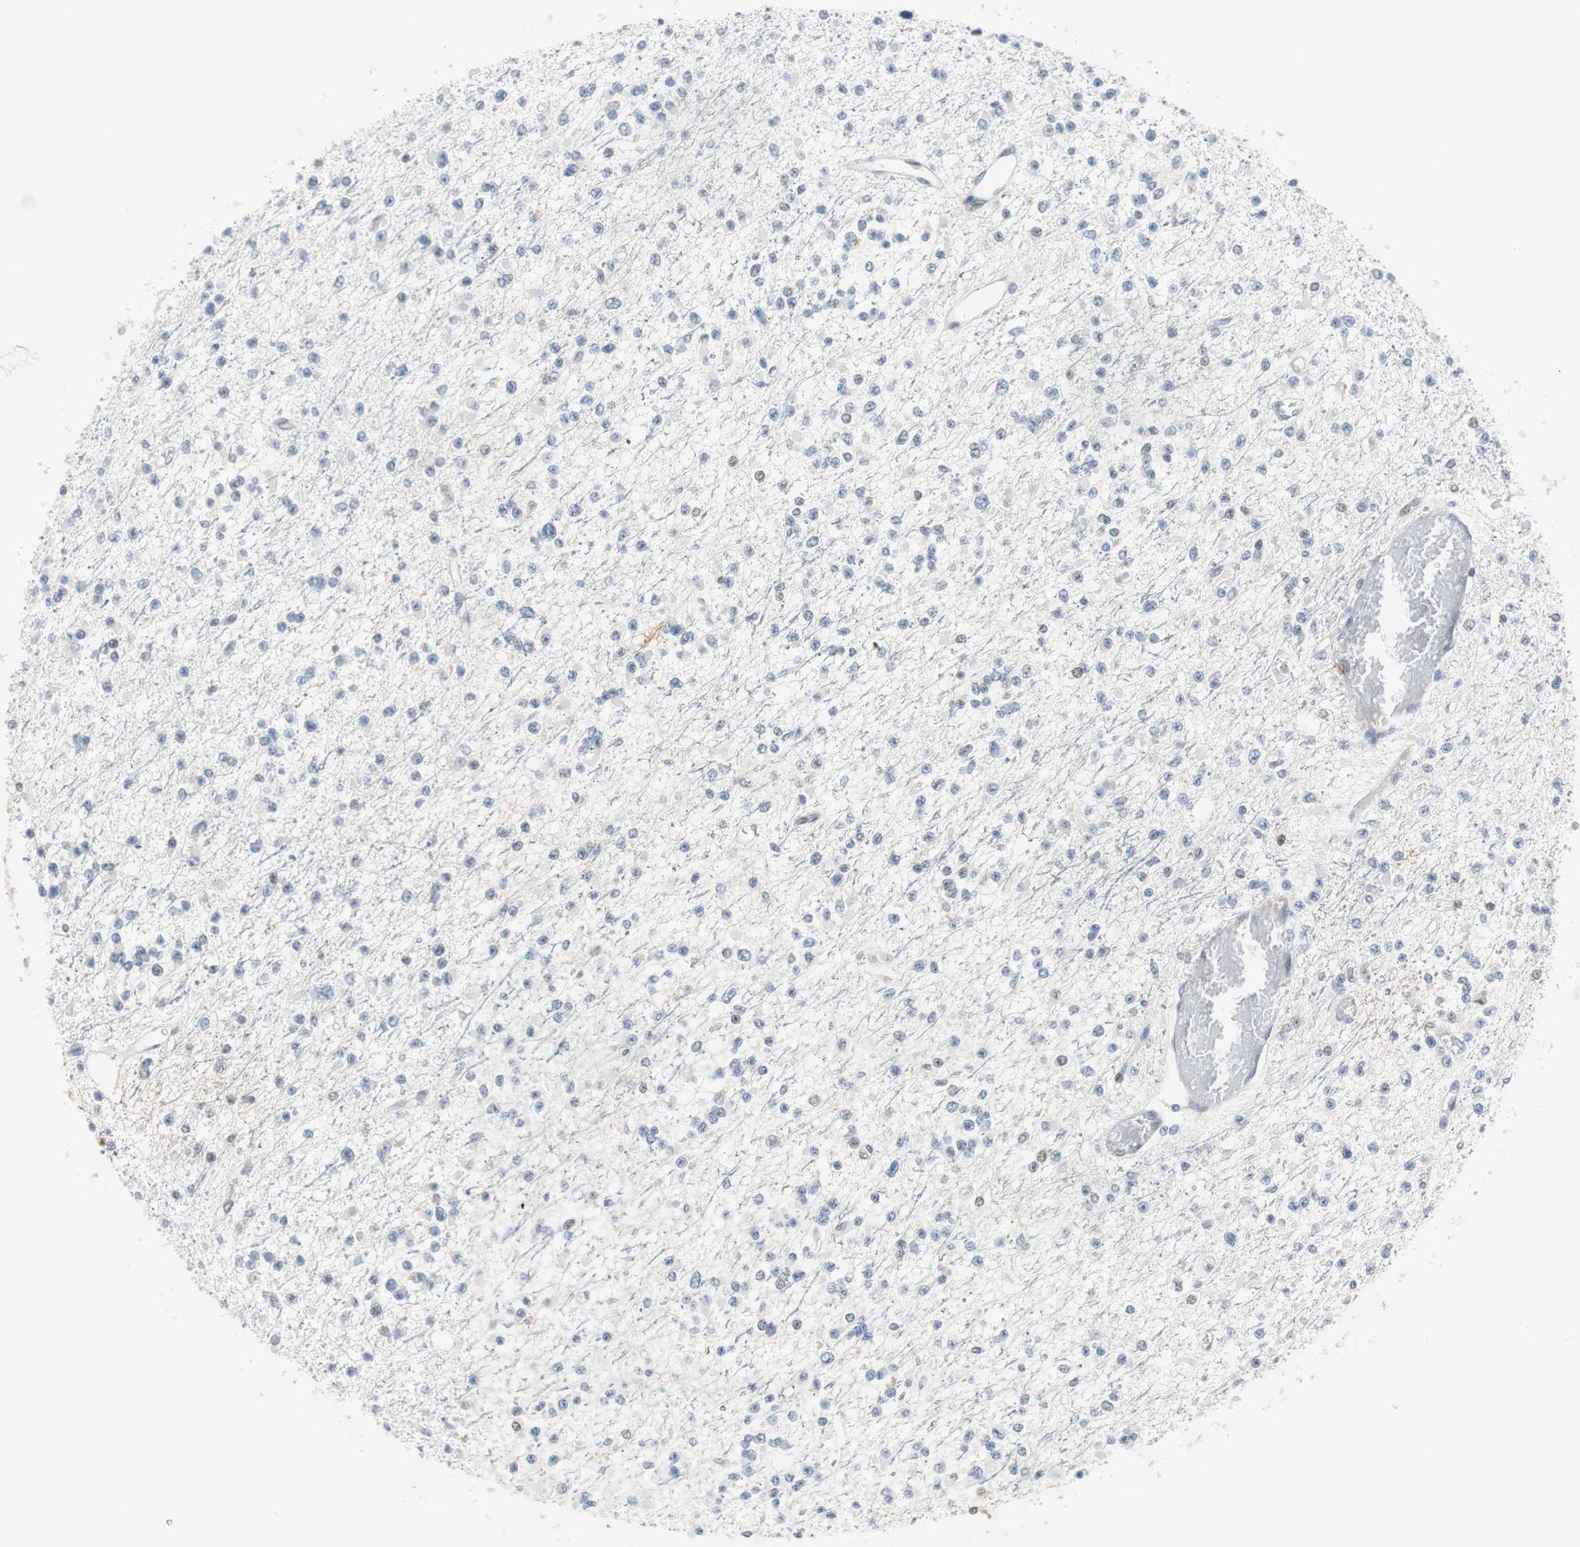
{"staining": {"intensity": "negative", "quantity": "none", "location": "none"}, "tissue": "glioma", "cell_type": "Tumor cells", "image_type": "cancer", "snomed": [{"axis": "morphology", "description": "Glioma, malignant, Low grade"}, {"axis": "topography", "description": "Brain"}], "caption": "A micrograph of glioma stained for a protein reveals no brown staining in tumor cells.", "gene": "MAP2K4", "patient": {"sex": "female", "age": 22}}